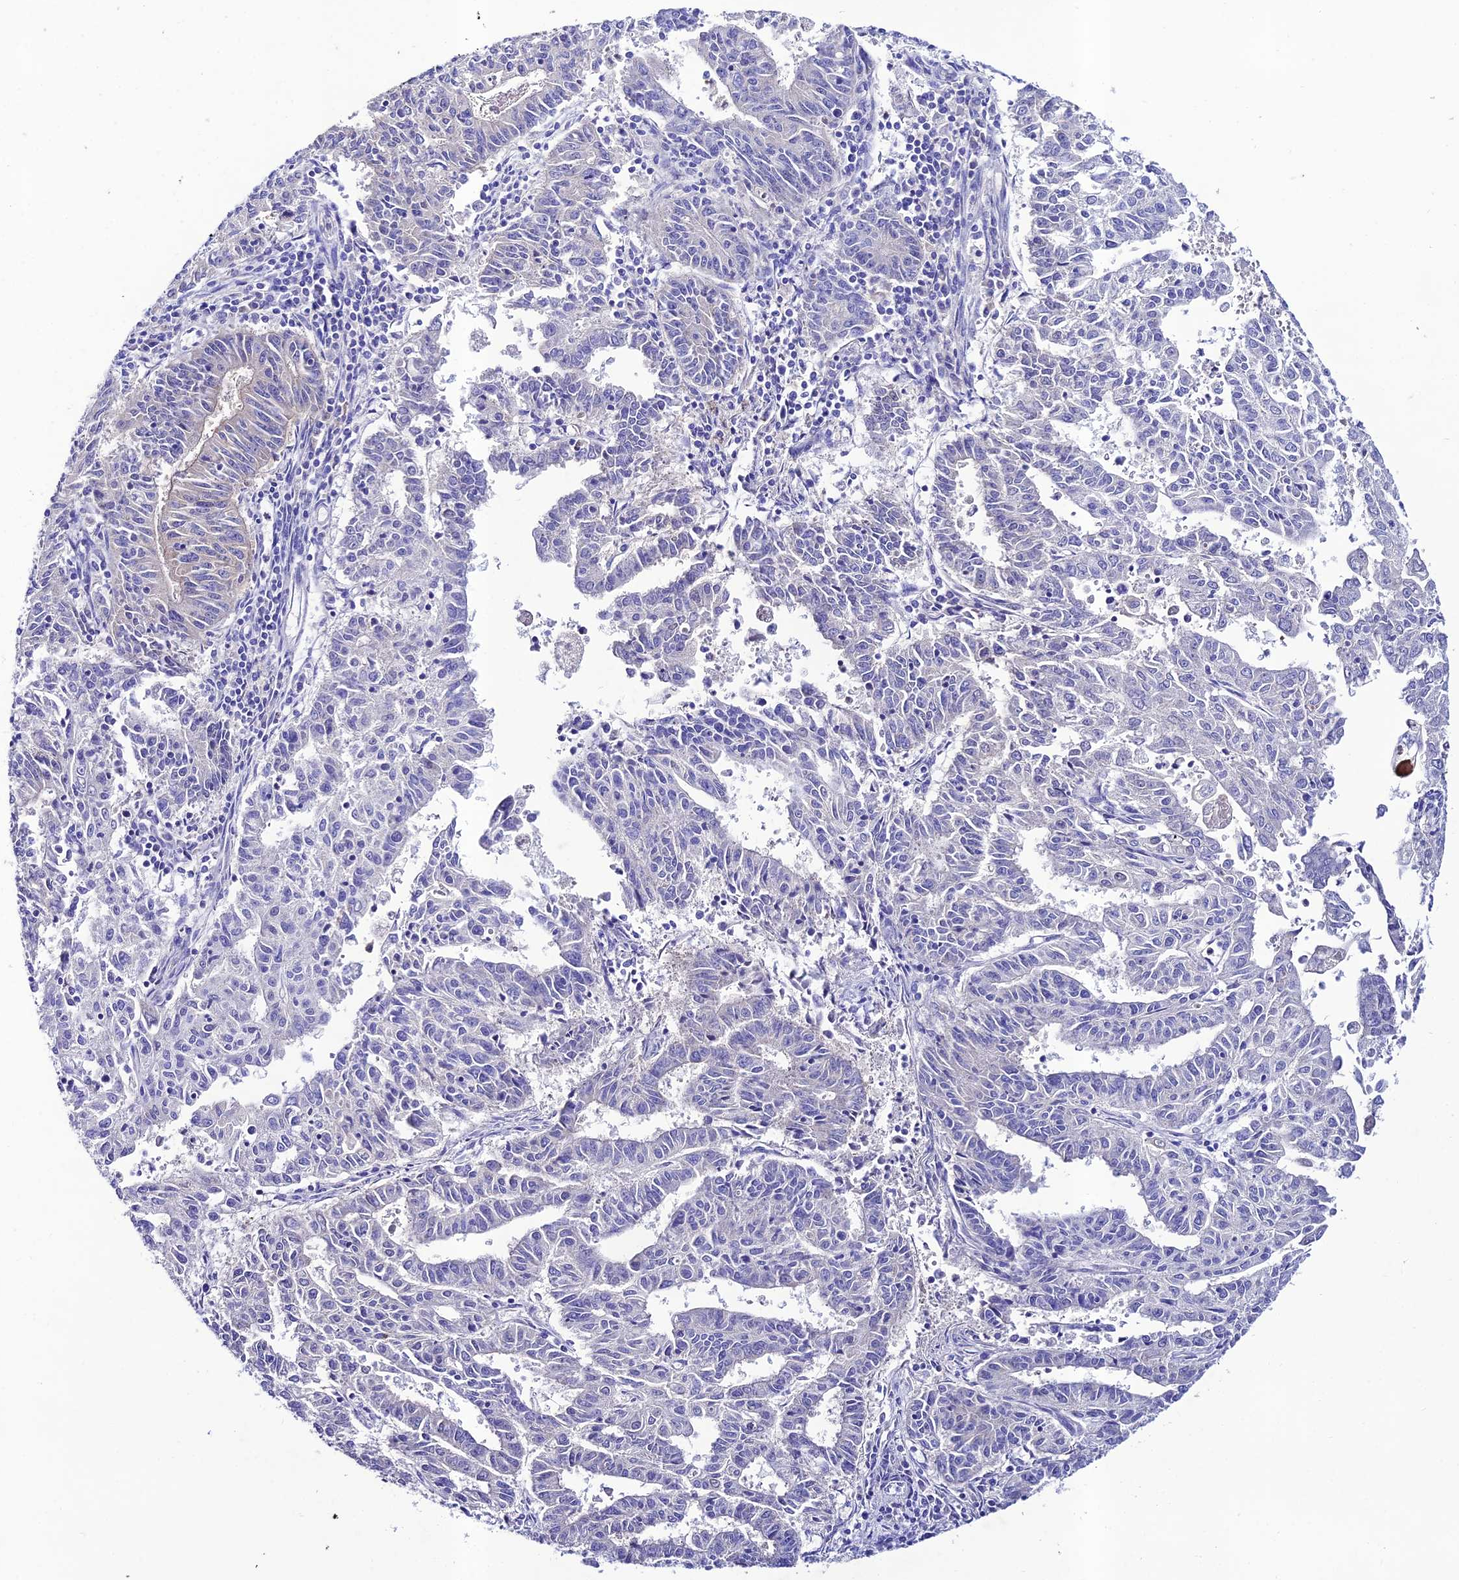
{"staining": {"intensity": "negative", "quantity": "none", "location": "none"}, "tissue": "endometrial cancer", "cell_type": "Tumor cells", "image_type": "cancer", "snomed": [{"axis": "morphology", "description": "Adenocarcinoma, NOS"}, {"axis": "topography", "description": "Endometrium"}], "caption": "Histopathology image shows no significant protein expression in tumor cells of endometrial cancer. (DAB (3,3'-diaminobenzidine) IHC, high magnification).", "gene": "NLRP6", "patient": {"sex": "female", "age": 59}}